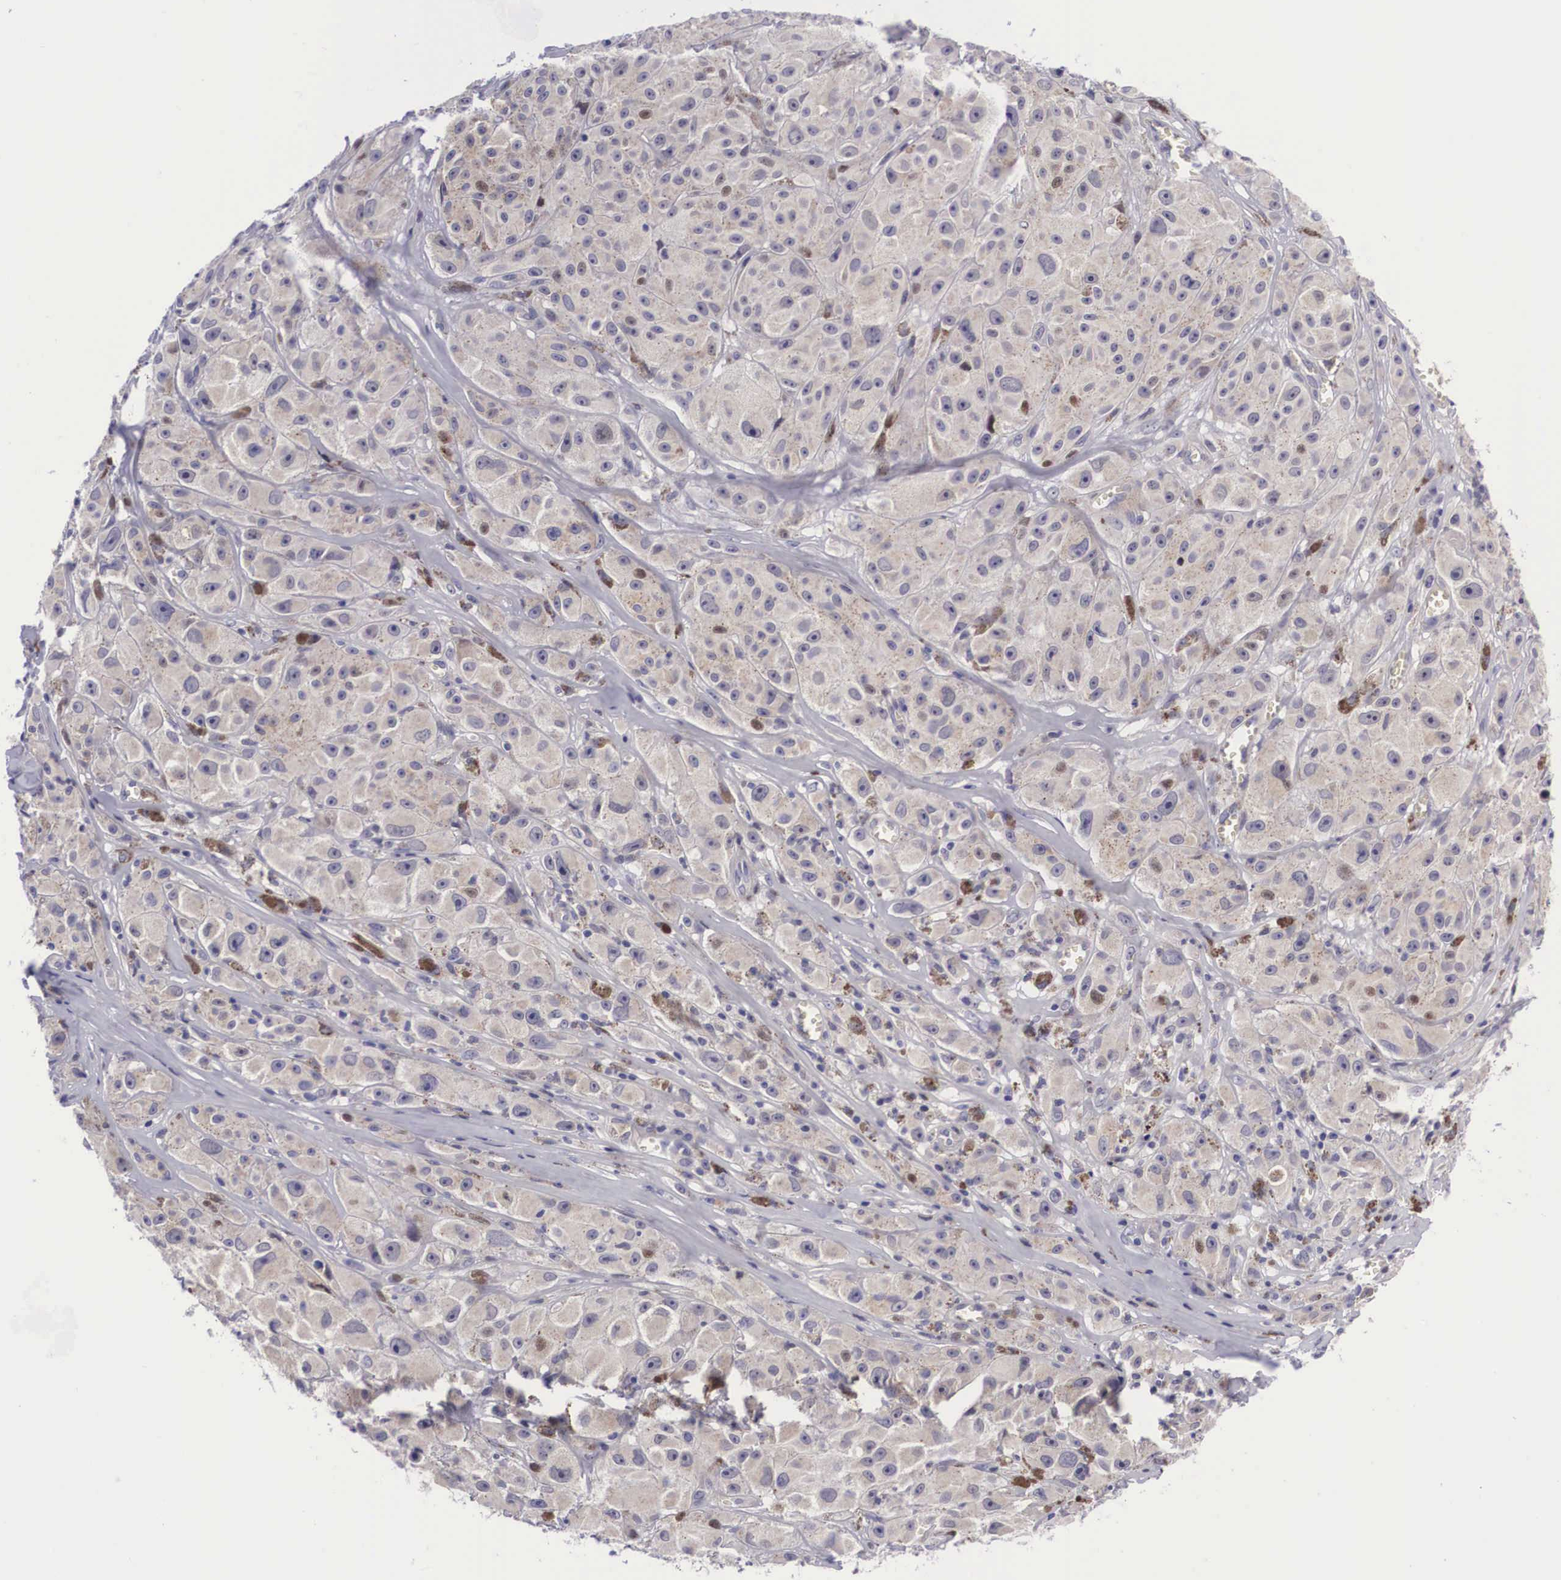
{"staining": {"intensity": "weak", "quantity": "25%-75%", "location": "cytoplasmic/membranous,nuclear"}, "tissue": "melanoma", "cell_type": "Tumor cells", "image_type": "cancer", "snomed": [{"axis": "morphology", "description": "Malignant melanoma, NOS"}, {"axis": "topography", "description": "Skin"}], "caption": "A brown stain highlights weak cytoplasmic/membranous and nuclear staining of a protein in human malignant melanoma tumor cells.", "gene": "EMID1", "patient": {"sex": "male", "age": 56}}